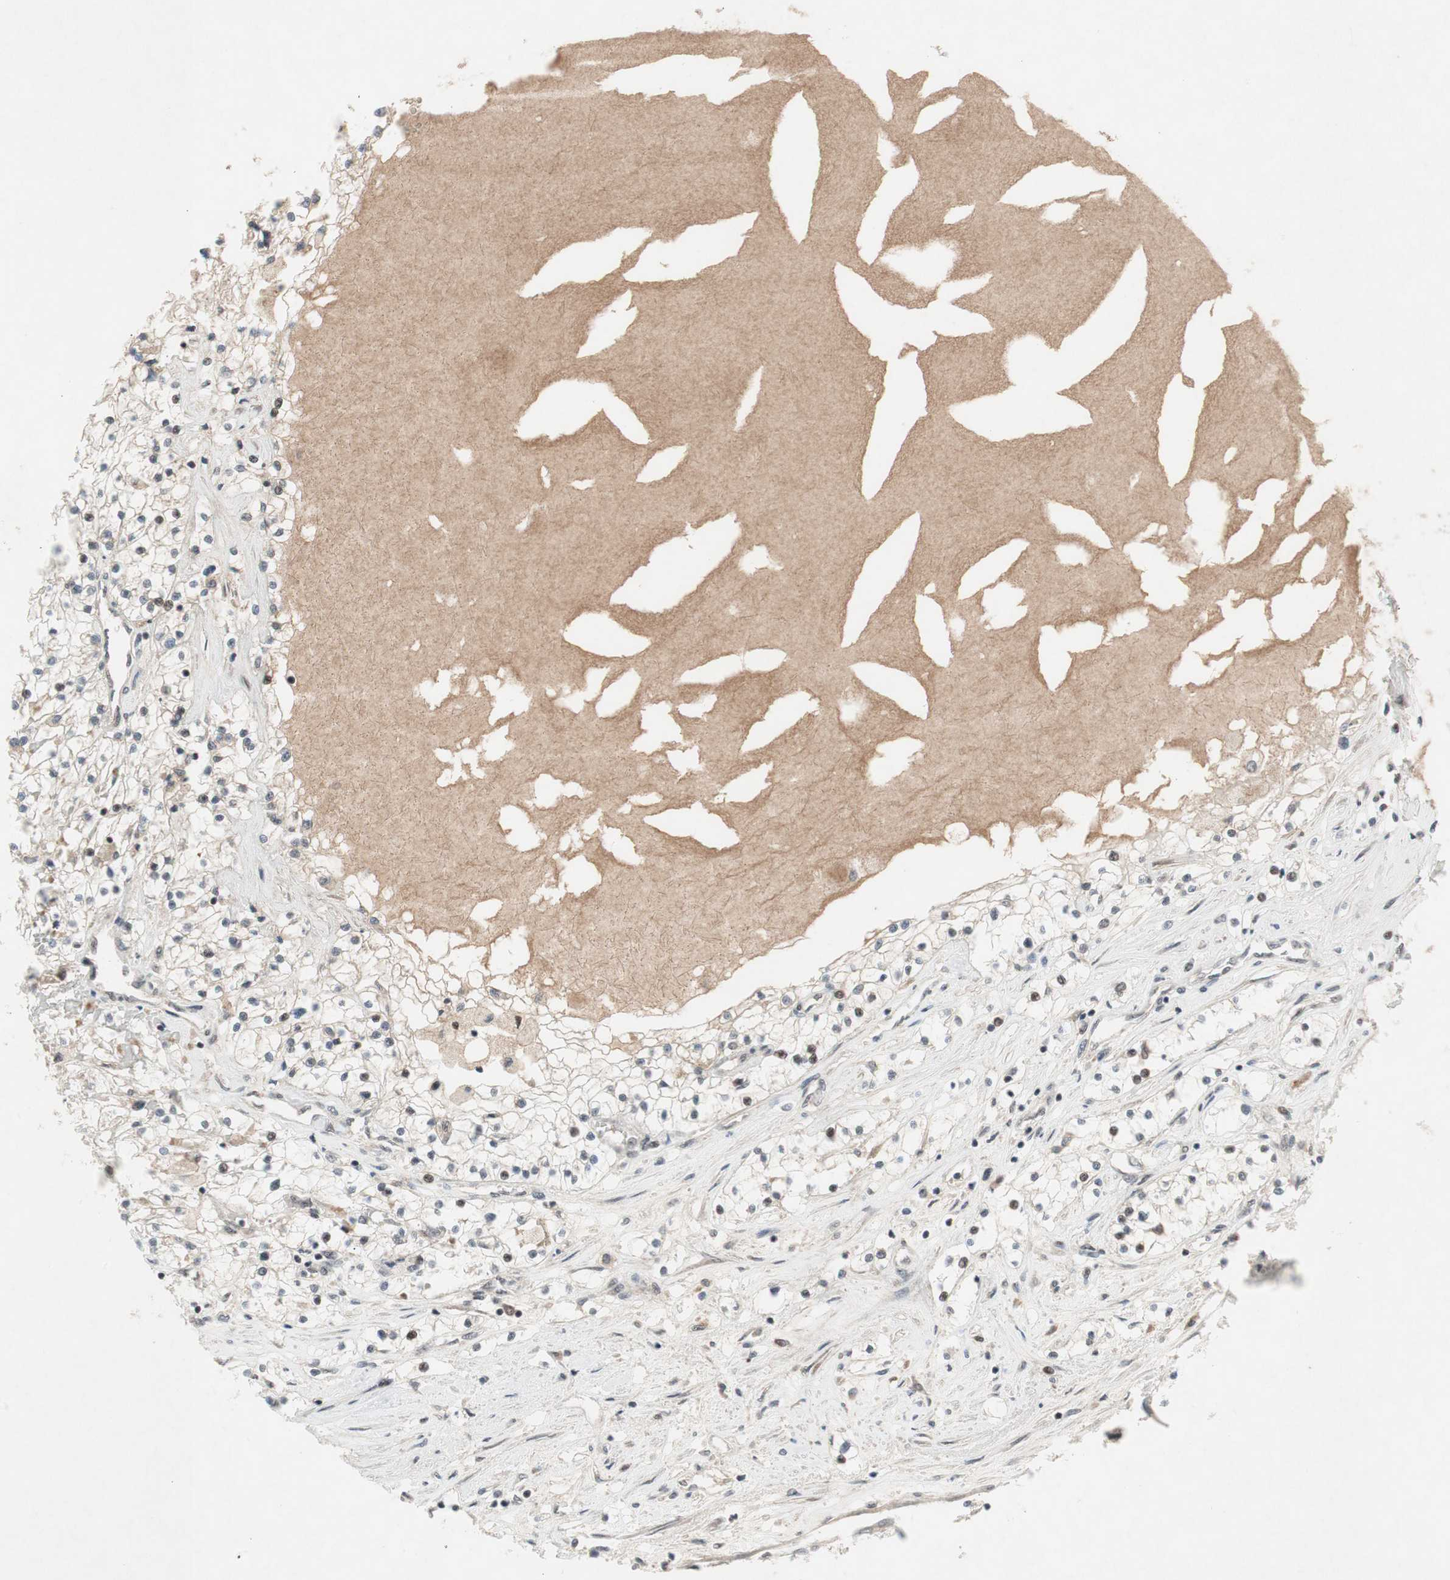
{"staining": {"intensity": "weak", "quantity": "<25%", "location": "nuclear"}, "tissue": "renal cancer", "cell_type": "Tumor cells", "image_type": "cancer", "snomed": [{"axis": "morphology", "description": "Adenocarcinoma, NOS"}, {"axis": "topography", "description": "Kidney"}], "caption": "Immunohistochemistry micrograph of neoplastic tissue: renal adenocarcinoma stained with DAB (3,3'-diaminobenzidine) exhibits no significant protein positivity in tumor cells.", "gene": "TCF12", "patient": {"sex": "male", "age": 68}}